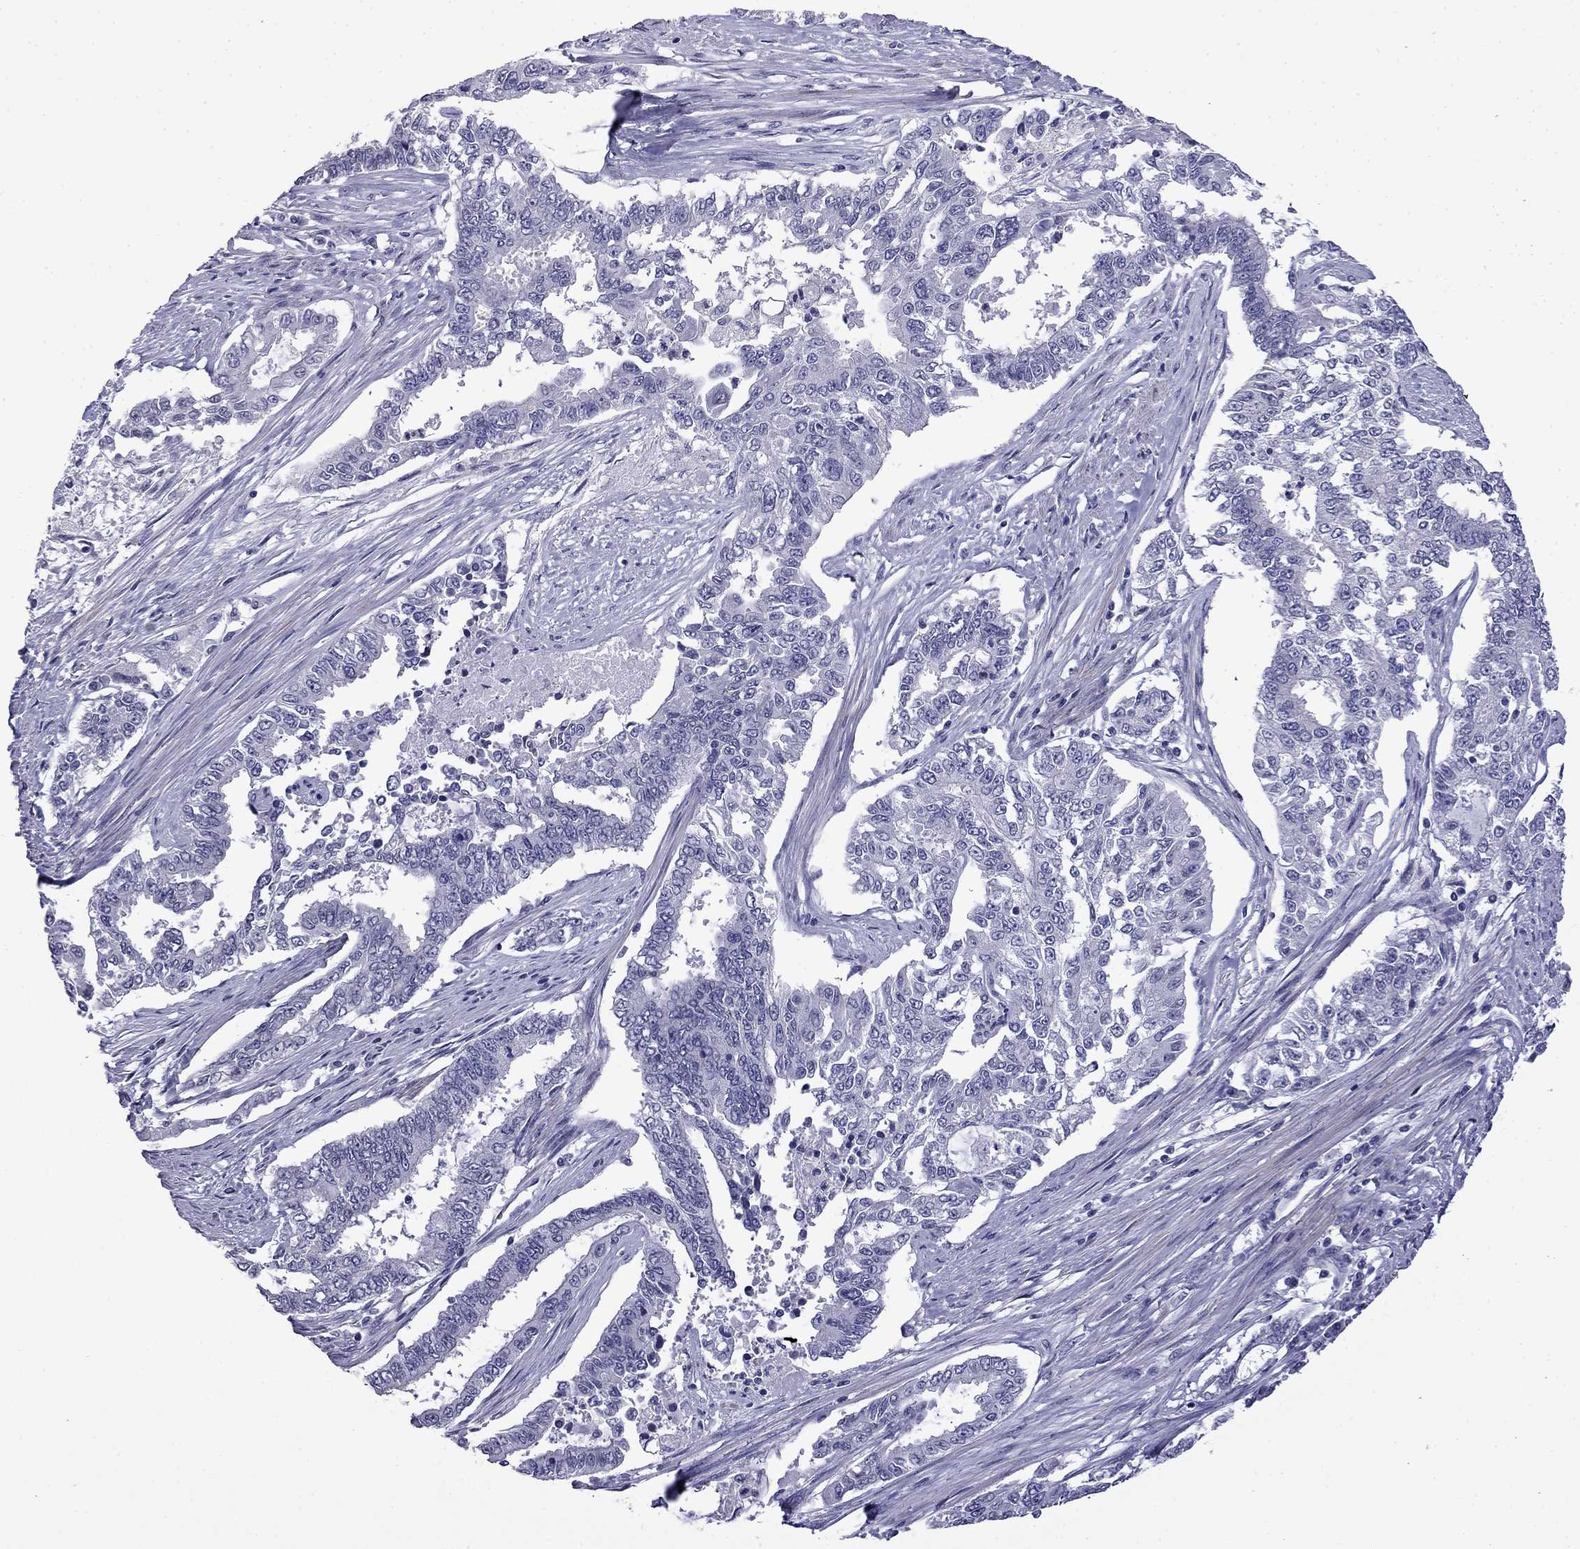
{"staining": {"intensity": "negative", "quantity": "none", "location": "none"}, "tissue": "endometrial cancer", "cell_type": "Tumor cells", "image_type": "cancer", "snomed": [{"axis": "morphology", "description": "Adenocarcinoma, NOS"}, {"axis": "topography", "description": "Uterus"}], "caption": "A high-resolution photomicrograph shows IHC staining of endometrial cancer (adenocarcinoma), which exhibits no significant expression in tumor cells.", "gene": "PRR18", "patient": {"sex": "female", "age": 59}}